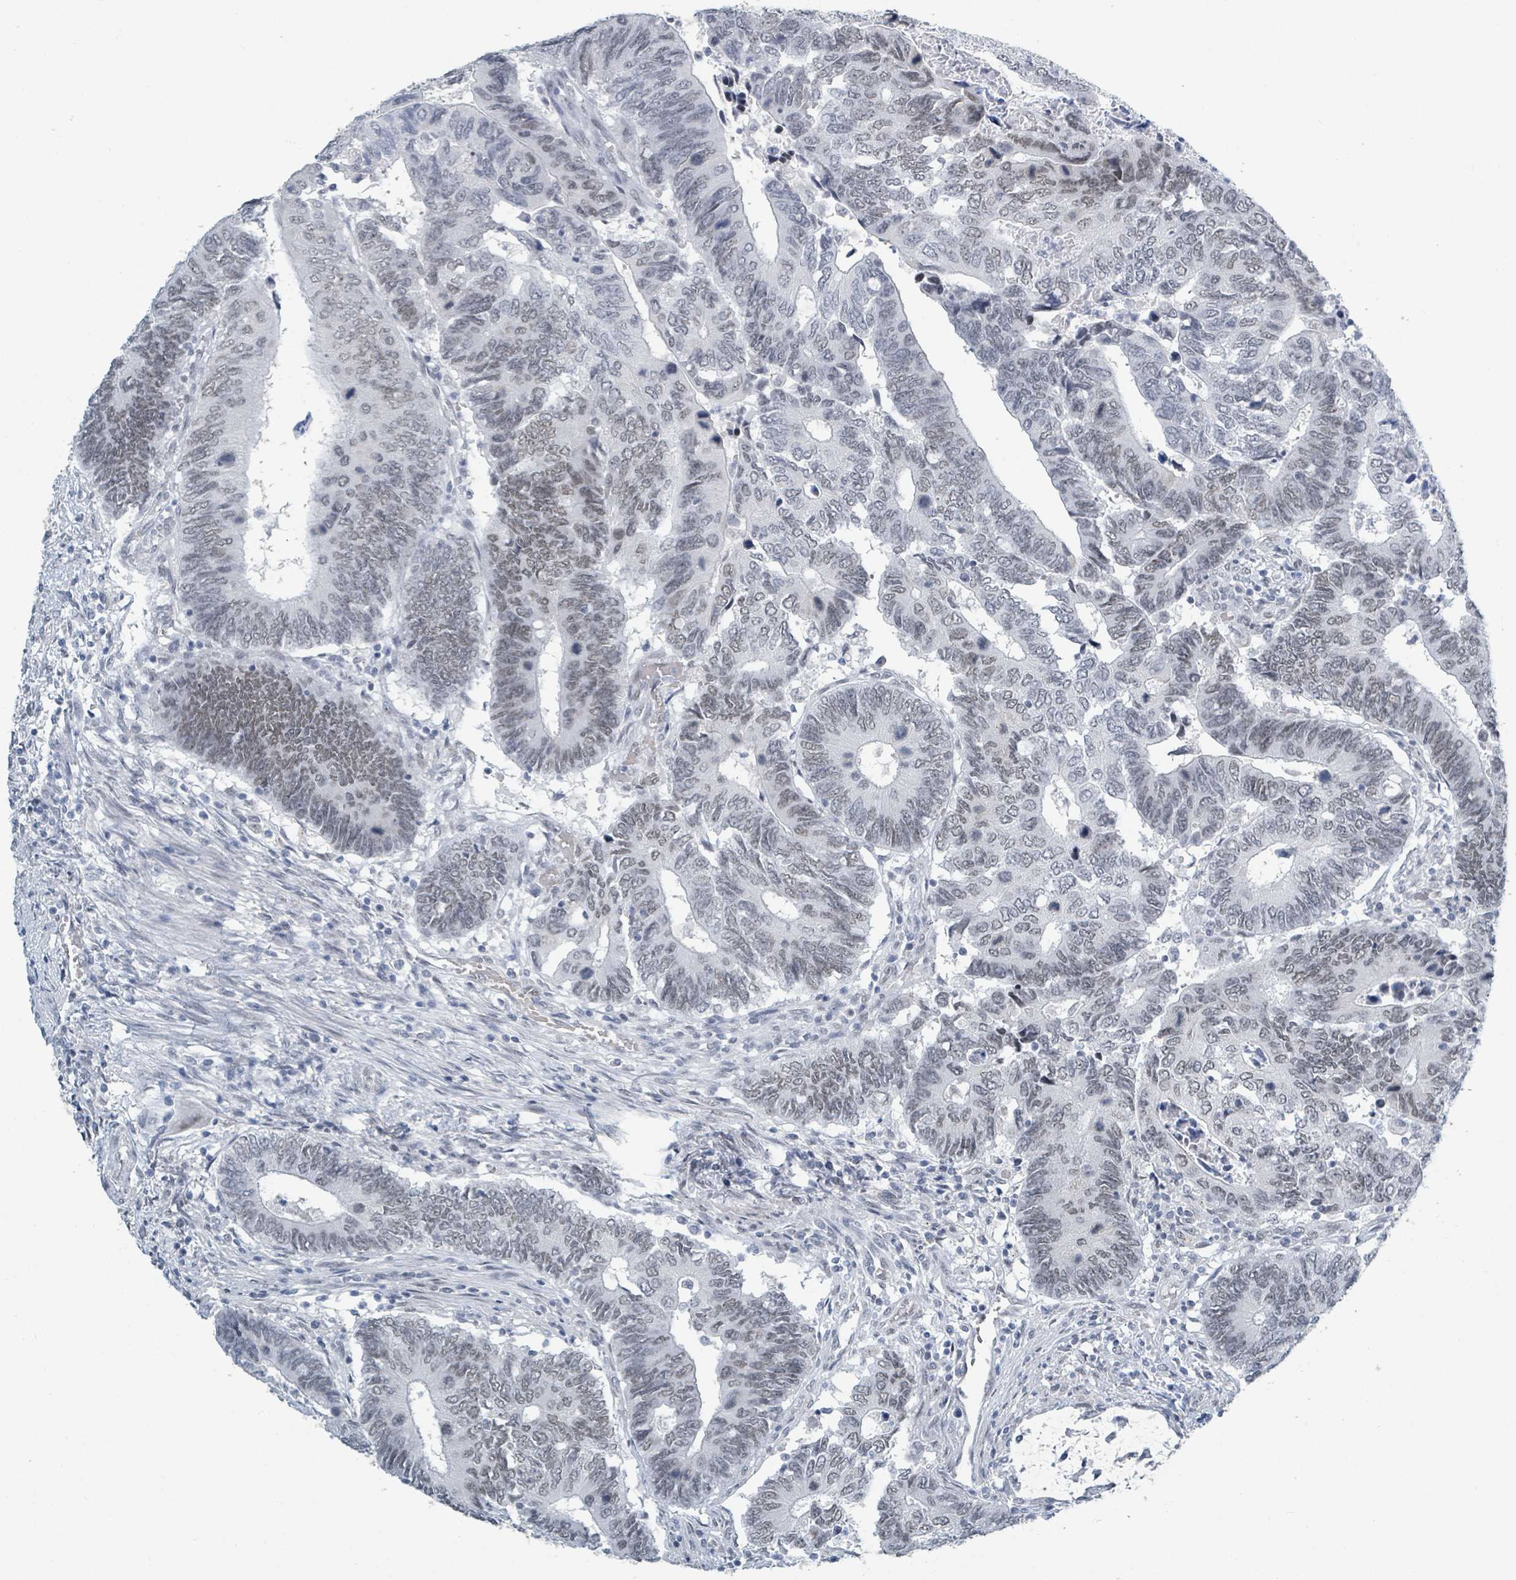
{"staining": {"intensity": "weak", "quantity": "25%-75%", "location": "nuclear"}, "tissue": "colorectal cancer", "cell_type": "Tumor cells", "image_type": "cancer", "snomed": [{"axis": "morphology", "description": "Adenocarcinoma, NOS"}, {"axis": "topography", "description": "Colon"}], "caption": "Protein analysis of adenocarcinoma (colorectal) tissue shows weak nuclear expression in approximately 25%-75% of tumor cells. (brown staining indicates protein expression, while blue staining denotes nuclei).", "gene": "EHMT2", "patient": {"sex": "male", "age": 87}}